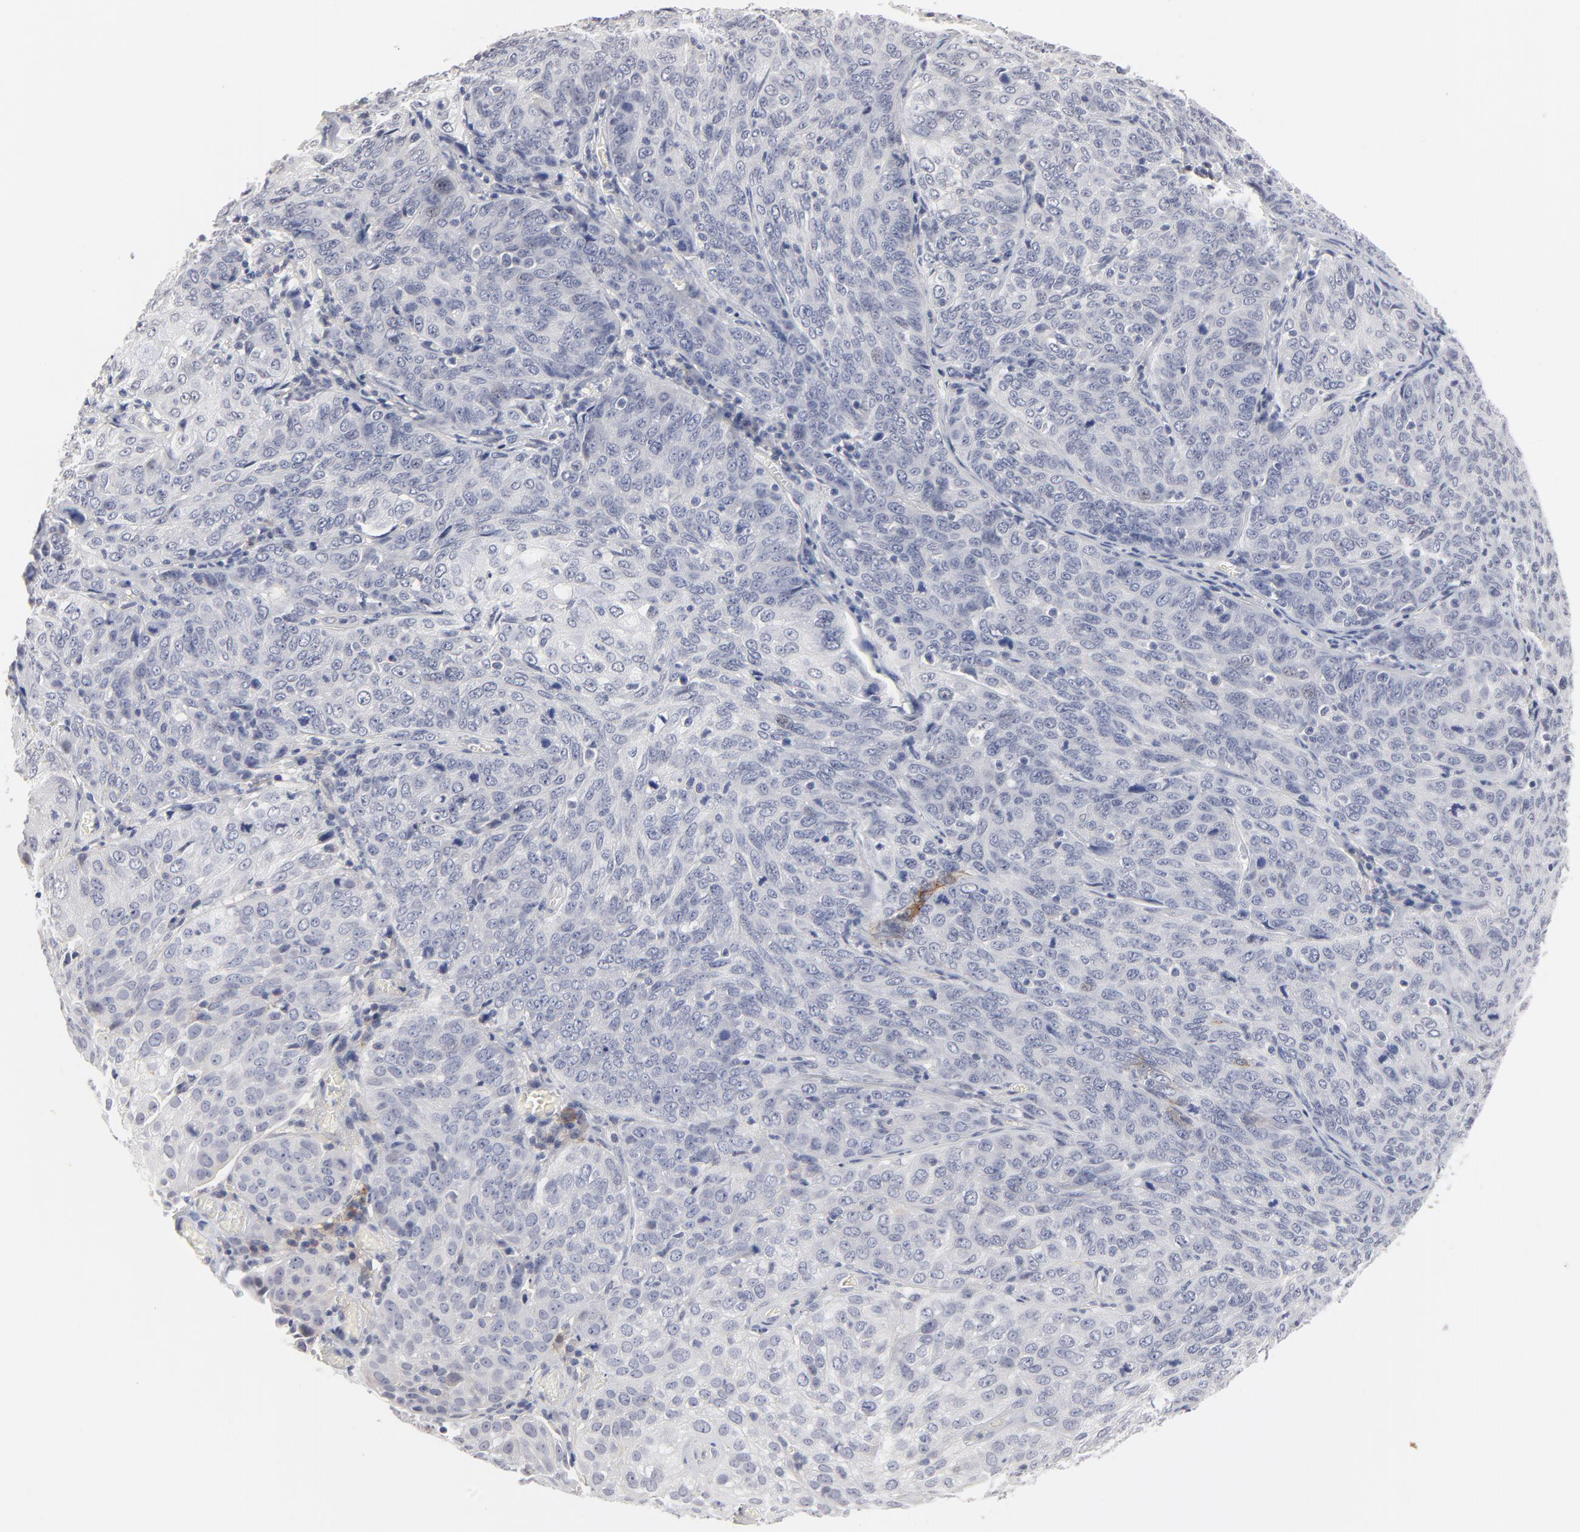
{"staining": {"intensity": "negative", "quantity": "none", "location": "none"}, "tissue": "cervical cancer", "cell_type": "Tumor cells", "image_type": "cancer", "snomed": [{"axis": "morphology", "description": "Squamous cell carcinoma, NOS"}, {"axis": "topography", "description": "Cervix"}], "caption": "DAB (3,3'-diaminobenzidine) immunohistochemical staining of human cervical cancer (squamous cell carcinoma) reveals no significant staining in tumor cells.", "gene": "SLC16A1", "patient": {"sex": "female", "age": 38}}